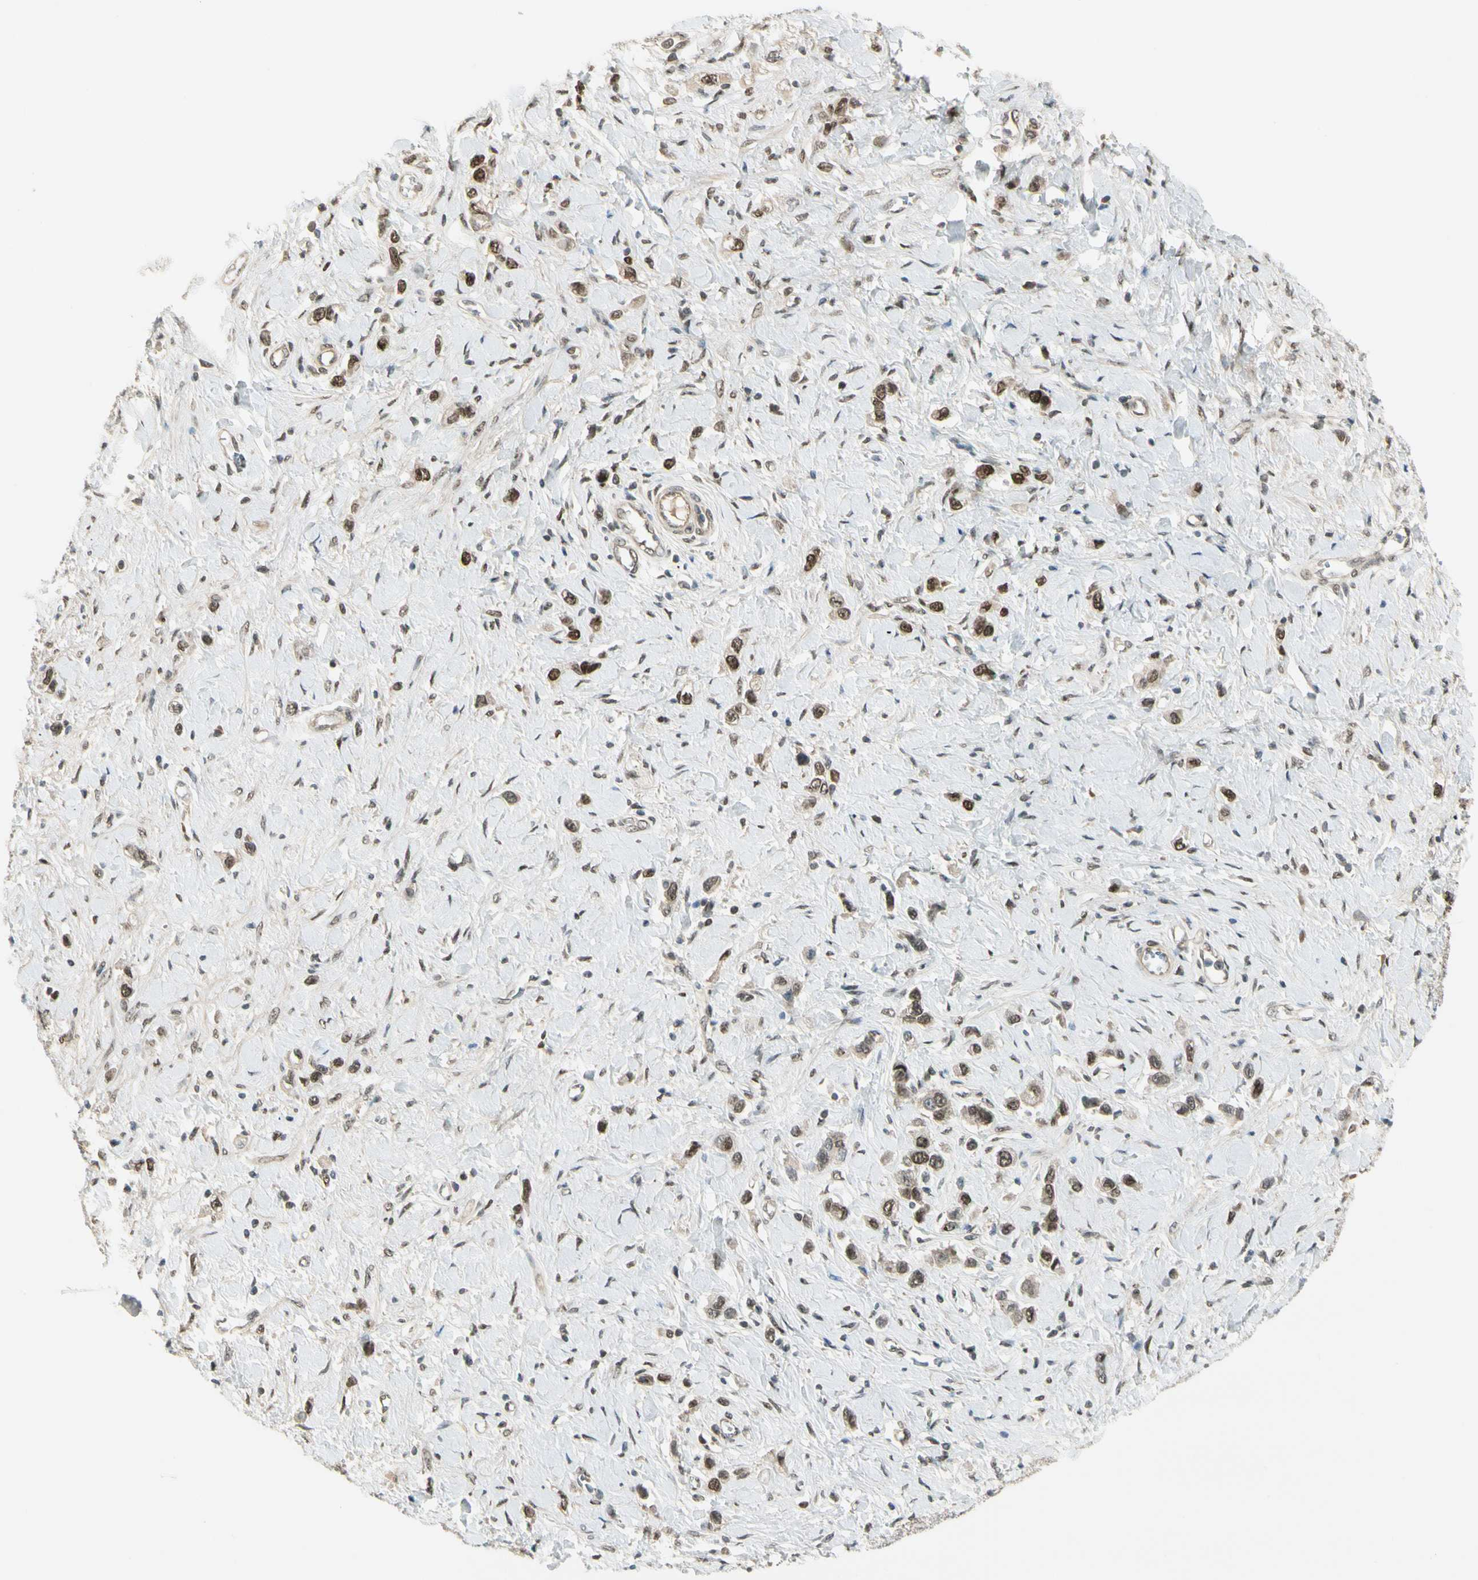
{"staining": {"intensity": "strong", "quantity": ">75%", "location": "nuclear"}, "tissue": "stomach cancer", "cell_type": "Tumor cells", "image_type": "cancer", "snomed": [{"axis": "morphology", "description": "Normal tissue, NOS"}, {"axis": "morphology", "description": "Adenocarcinoma, NOS"}, {"axis": "topography", "description": "Stomach, upper"}, {"axis": "topography", "description": "Stomach"}], "caption": "Strong nuclear positivity for a protein is appreciated in about >75% of tumor cells of adenocarcinoma (stomach) using immunohistochemistry (IHC).", "gene": "GTF3A", "patient": {"sex": "female", "age": 65}}